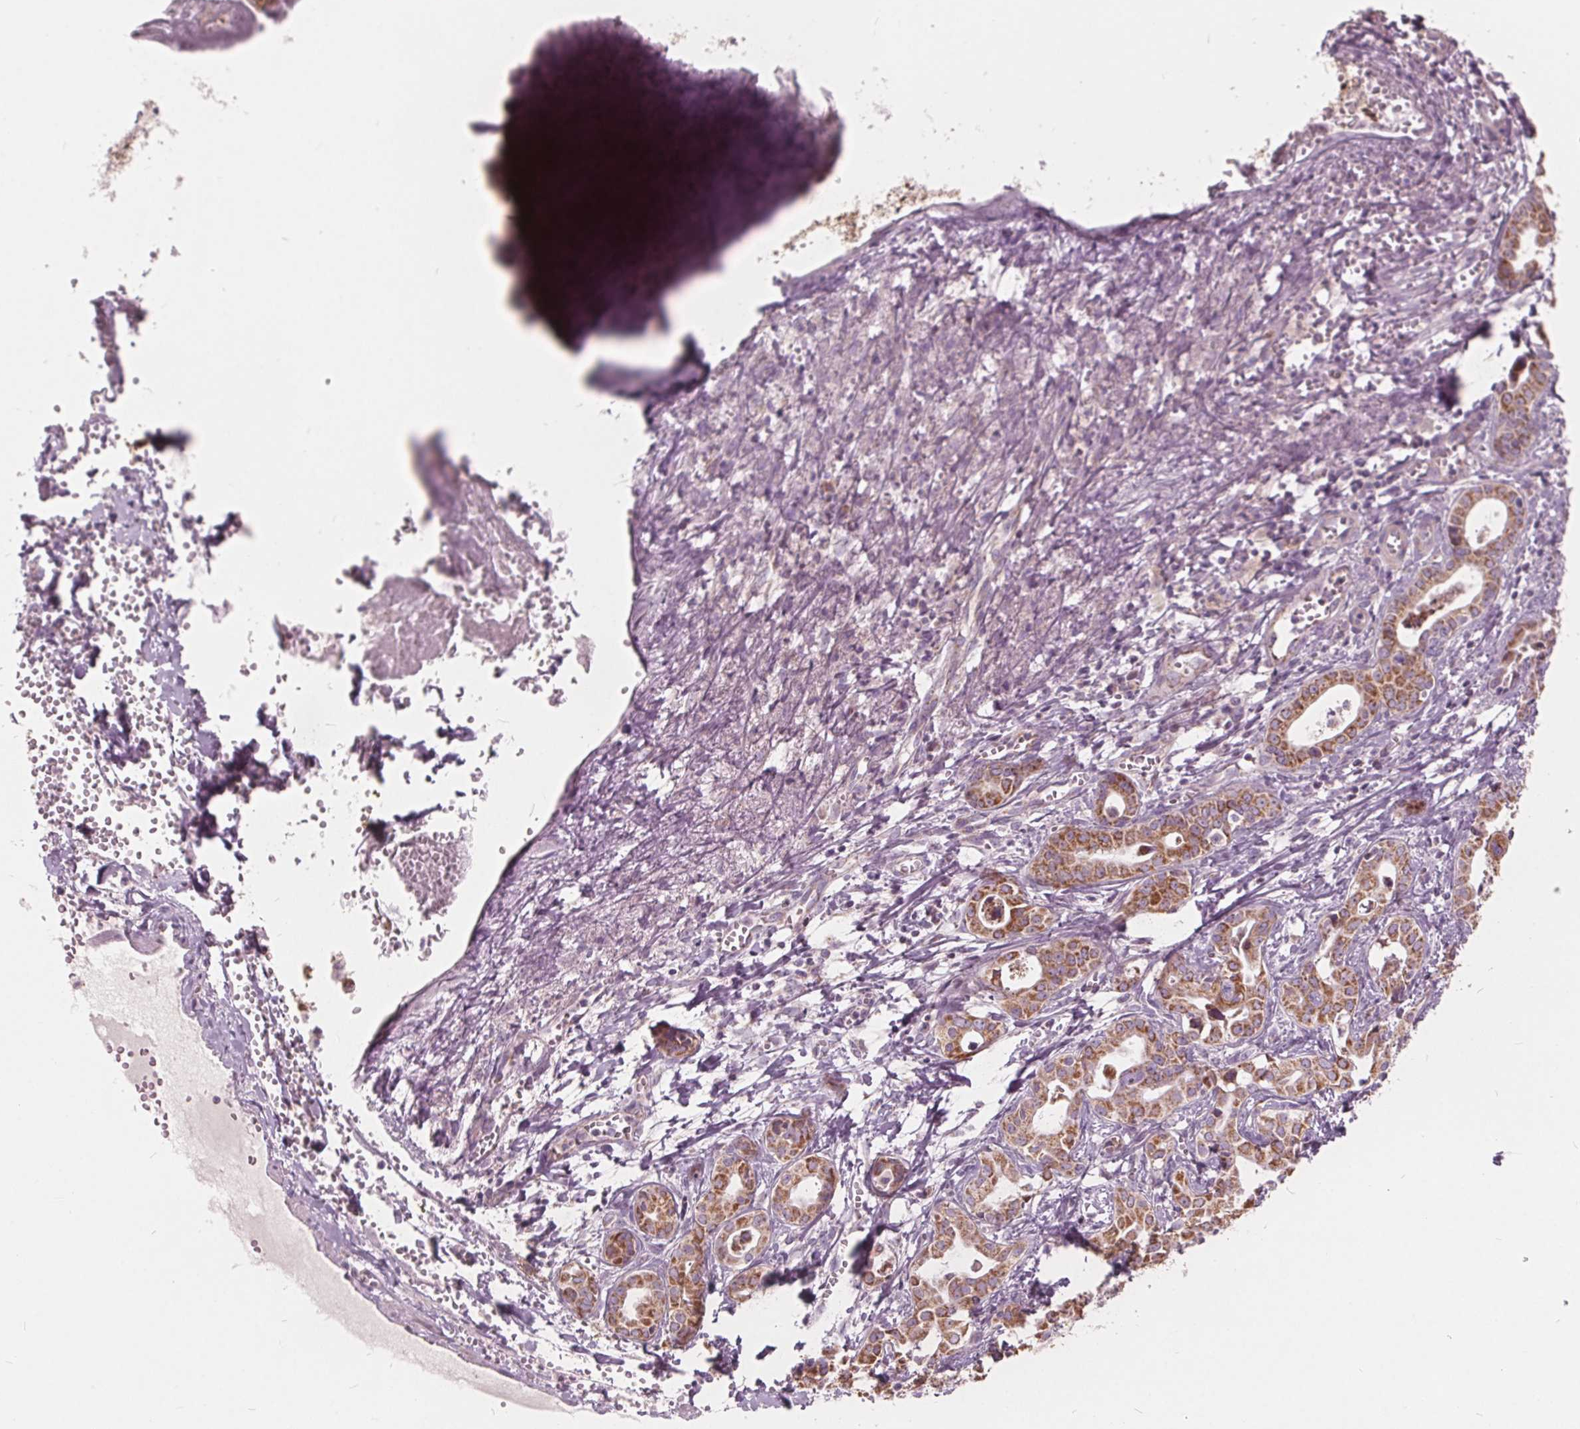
{"staining": {"intensity": "moderate", "quantity": ">75%", "location": "cytoplasmic/membranous"}, "tissue": "liver cancer", "cell_type": "Tumor cells", "image_type": "cancer", "snomed": [{"axis": "morphology", "description": "Cholangiocarcinoma"}, {"axis": "topography", "description": "Liver"}], "caption": "The histopathology image demonstrates immunohistochemical staining of liver cancer. There is moderate cytoplasmic/membranous staining is present in approximately >75% of tumor cells.", "gene": "ECI2", "patient": {"sex": "female", "age": 65}}